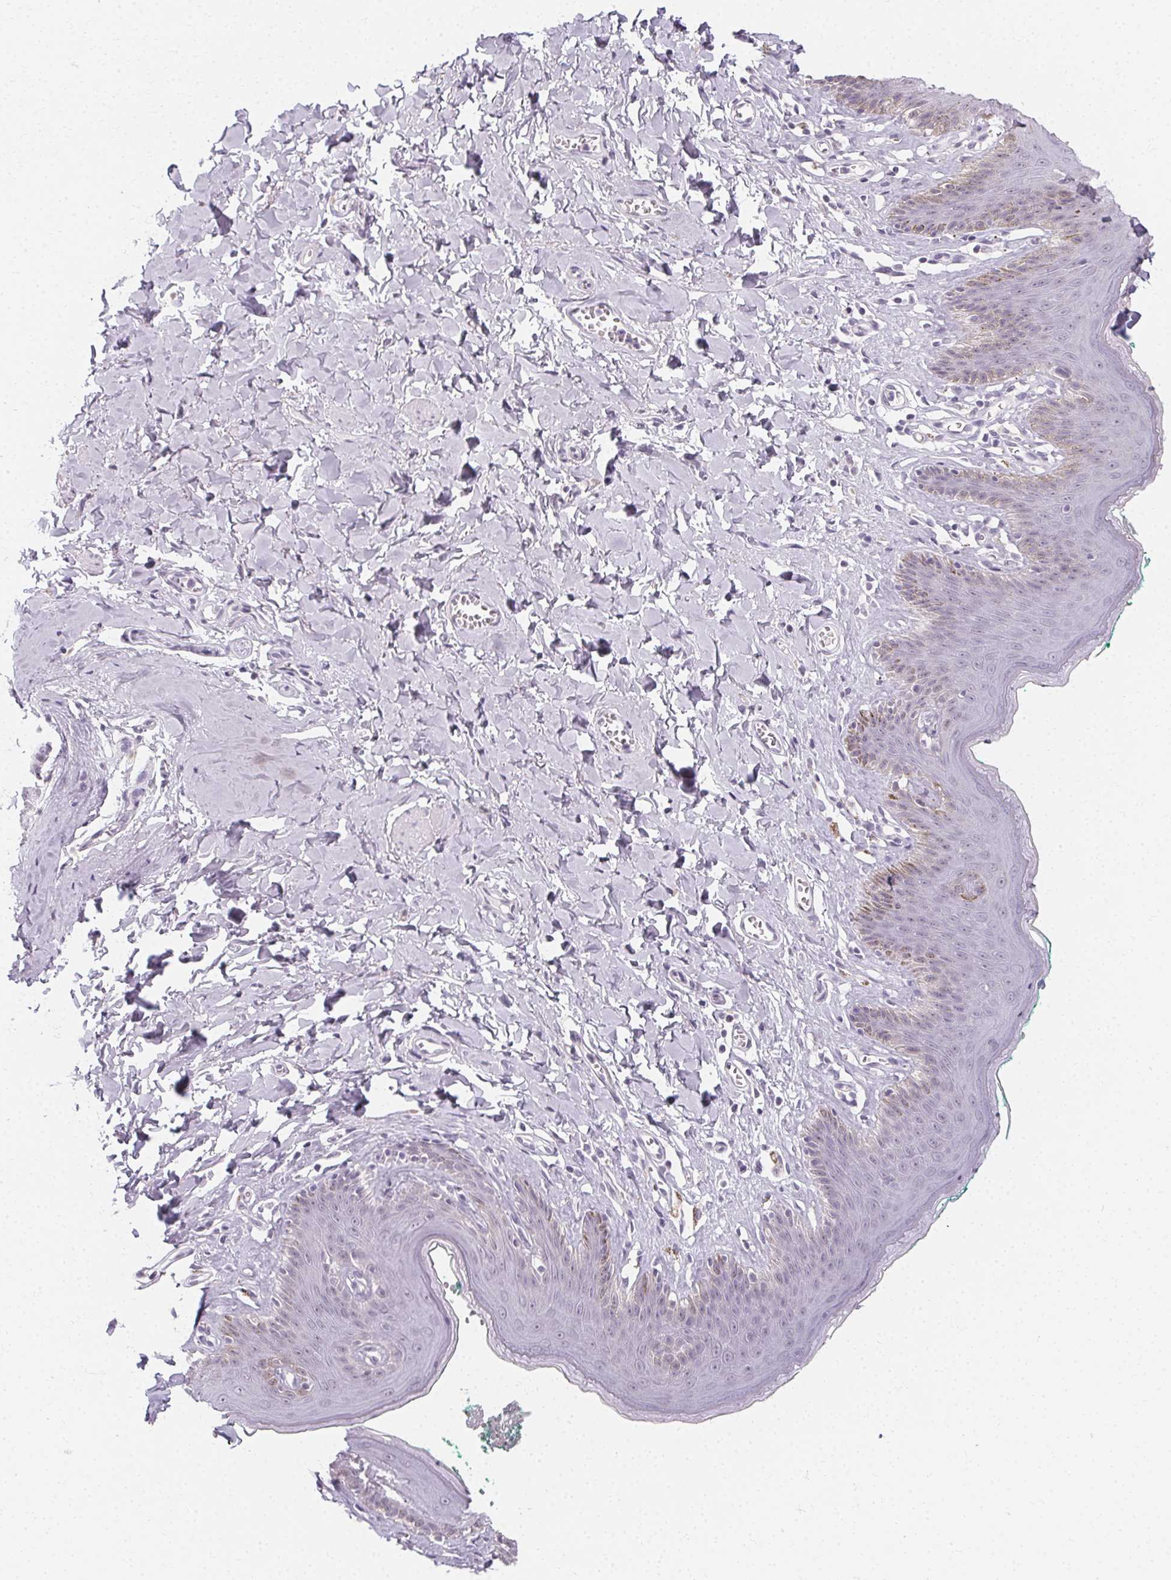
{"staining": {"intensity": "negative", "quantity": "none", "location": "none"}, "tissue": "skin", "cell_type": "Epidermal cells", "image_type": "normal", "snomed": [{"axis": "morphology", "description": "Normal tissue, NOS"}, {"axis": "topography", "description": "Vulva"}, {"axis": "topography", "description": "Peripheral nerve tissue"}], "caption": "This histopathology image is of benign skin stained with immunohistochemistry (IHC) to label a protein in brown with the nuclei are counter-stained blue. There is no staining in epidermal cells. (IHC, brightfield microscopy, high magnification).", "gene": "SYNPR", "patient": {"sex": "female", "age": 66}}